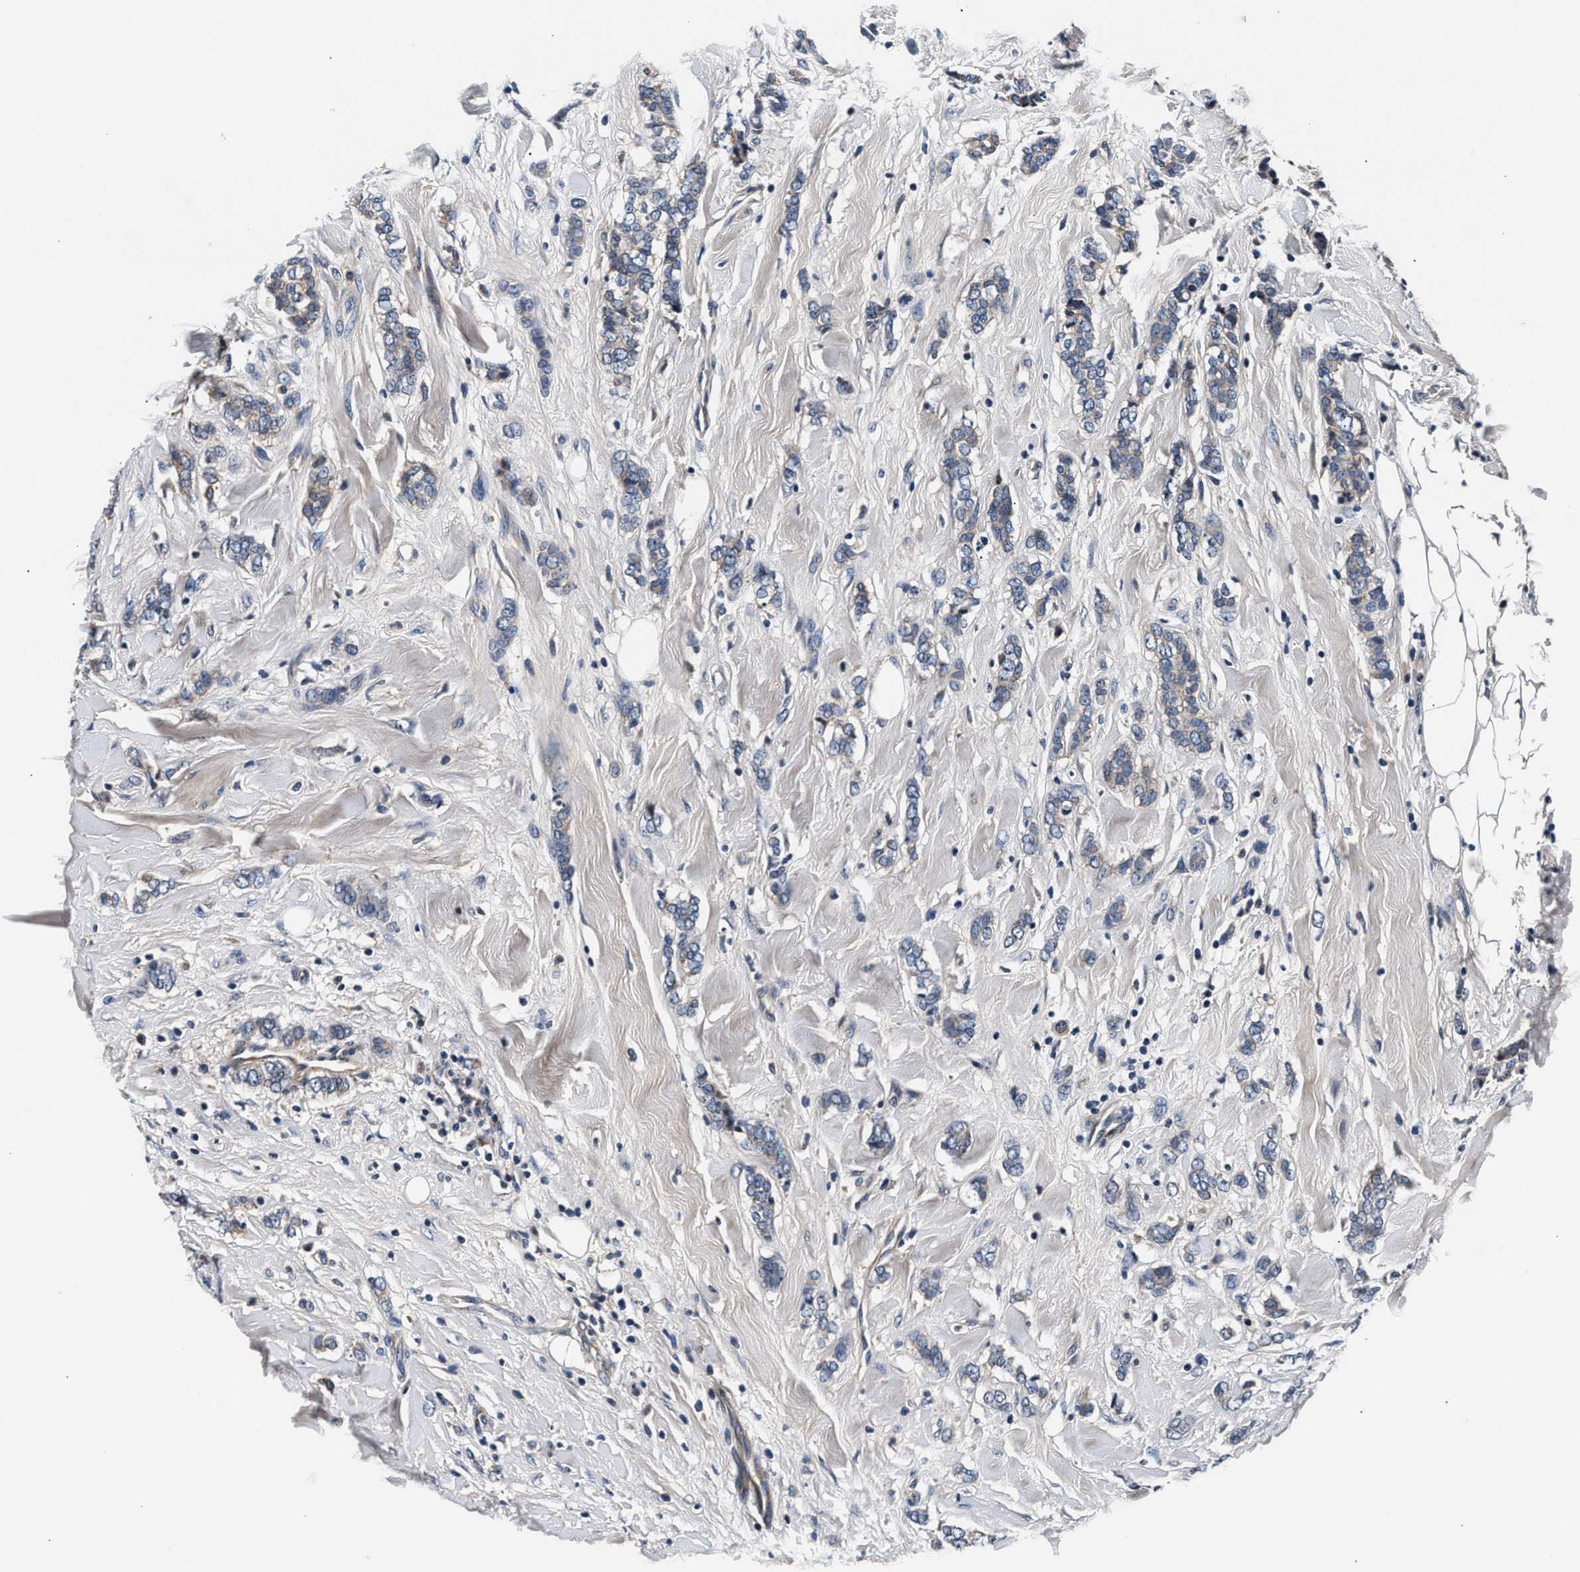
{"staining": {"intensity": "weak", "quantity": "<25%", "location": "cytoplasmic/membranous"}, "tissue": "breast cancer", "cell_type": "Tumor cells", "image_type": "cancer", "snomed": [{"axis": "morphology", "description": "Lobular carcinoma"}, {"axis": "topography", "description": "Skin"}, {"axis": "topography", "description": "Breast"}], "caption": "The micrograph shows no significant staining in tumor cells of breast lobular carcinoma.", "gene": "IMMT", "patient": {"sex": "female", "age": 46}}